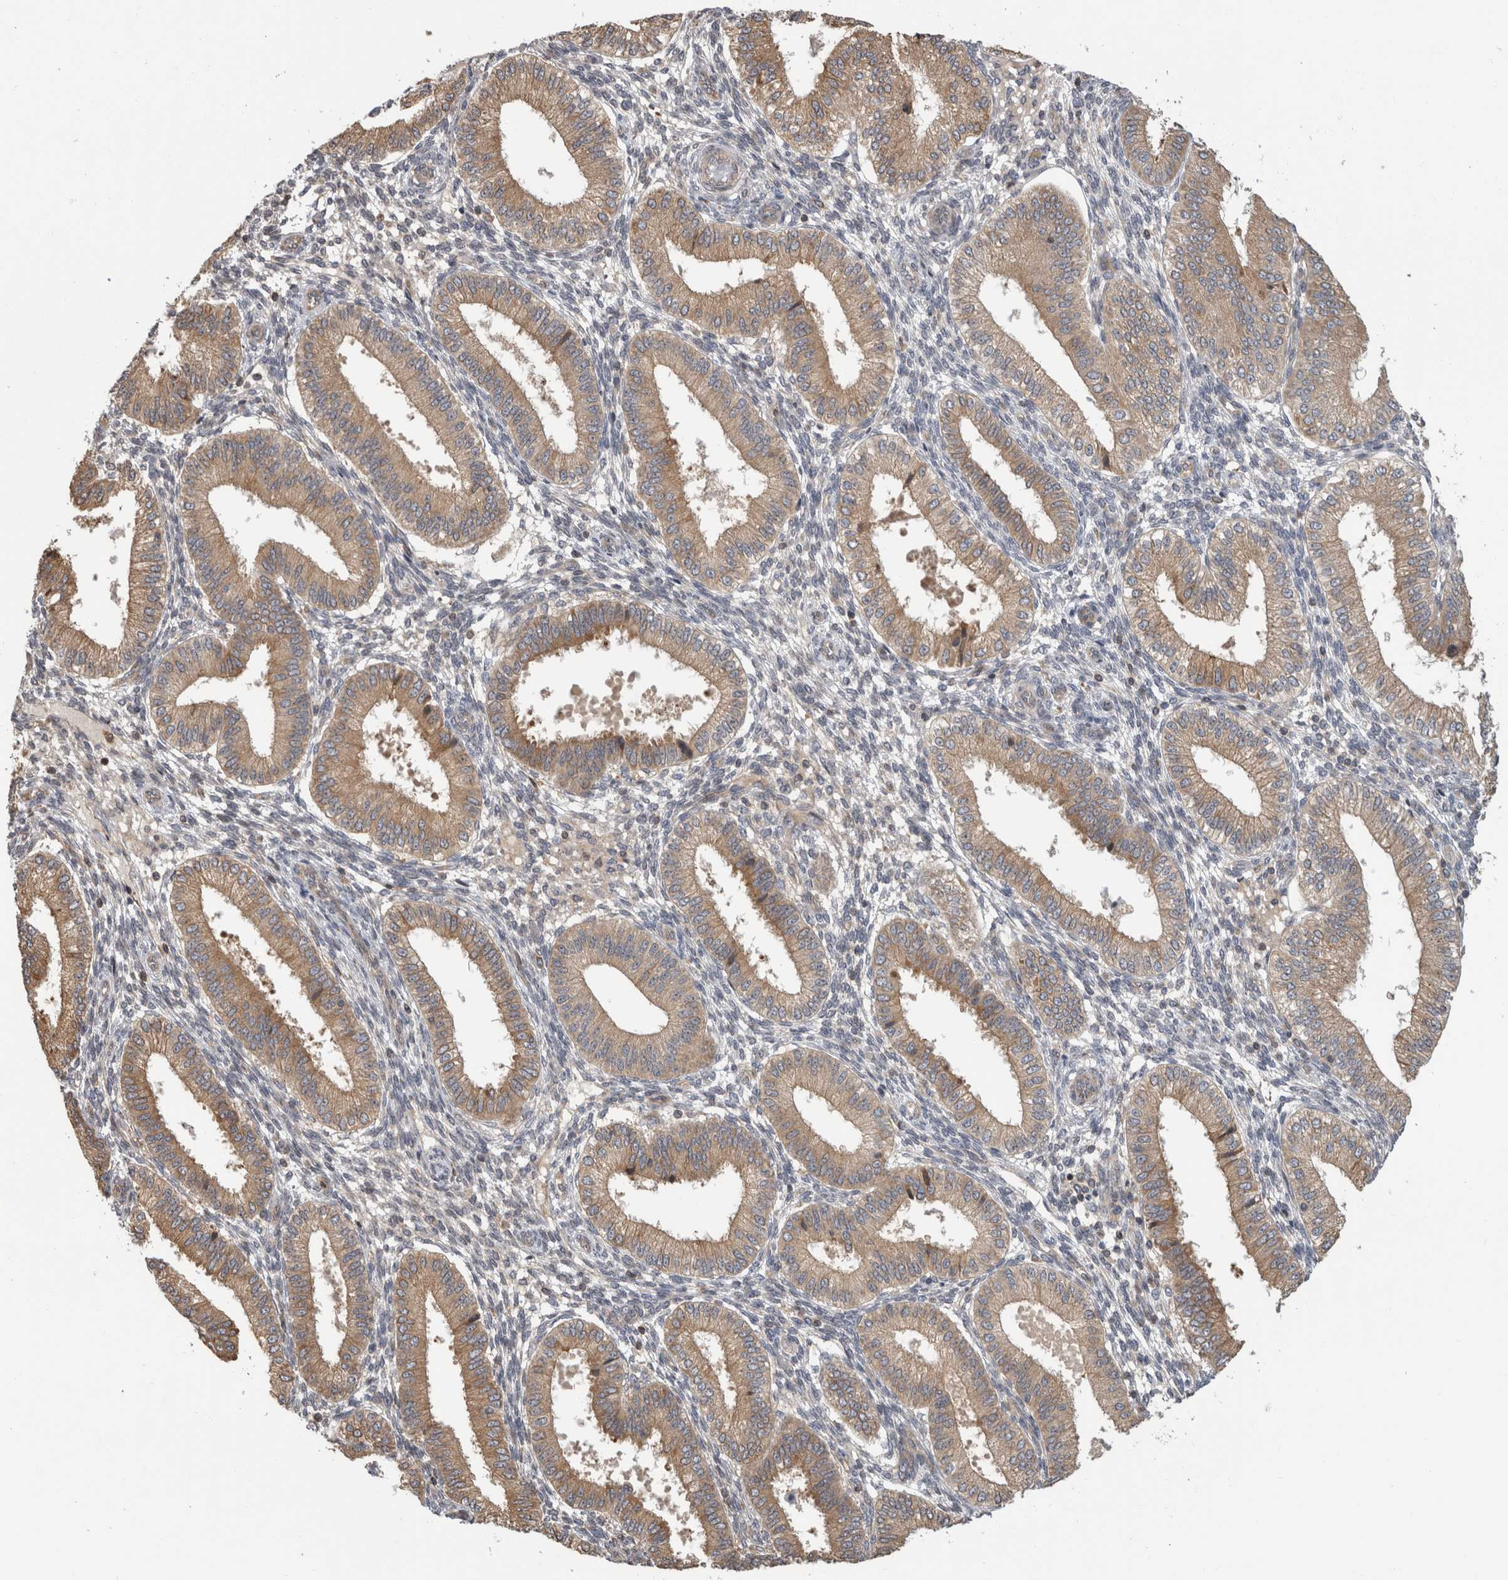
{"staining": {"intensity": "negative", "quantity": "none", "location": "none"}, "tissue": "endometrium", "cell_type": "Cells in endometrial stroma", "image_type": "normal", "snomed": [{"axis": "morphology", "description": "Normal tissue, NOS"}, {"axis": "topography", "description": "Endometrium"}], "caption": "Immunohistochemical staining of benign endometrium demonstrates no significant staining in cells in endometrial stroma. Brightfield microscopy of IHC stained with DAB (brown) and hematoxylin (blue), captured at high magnification.", "gene": "PARP6", "patient": {"sex": "female", "age": 39}}